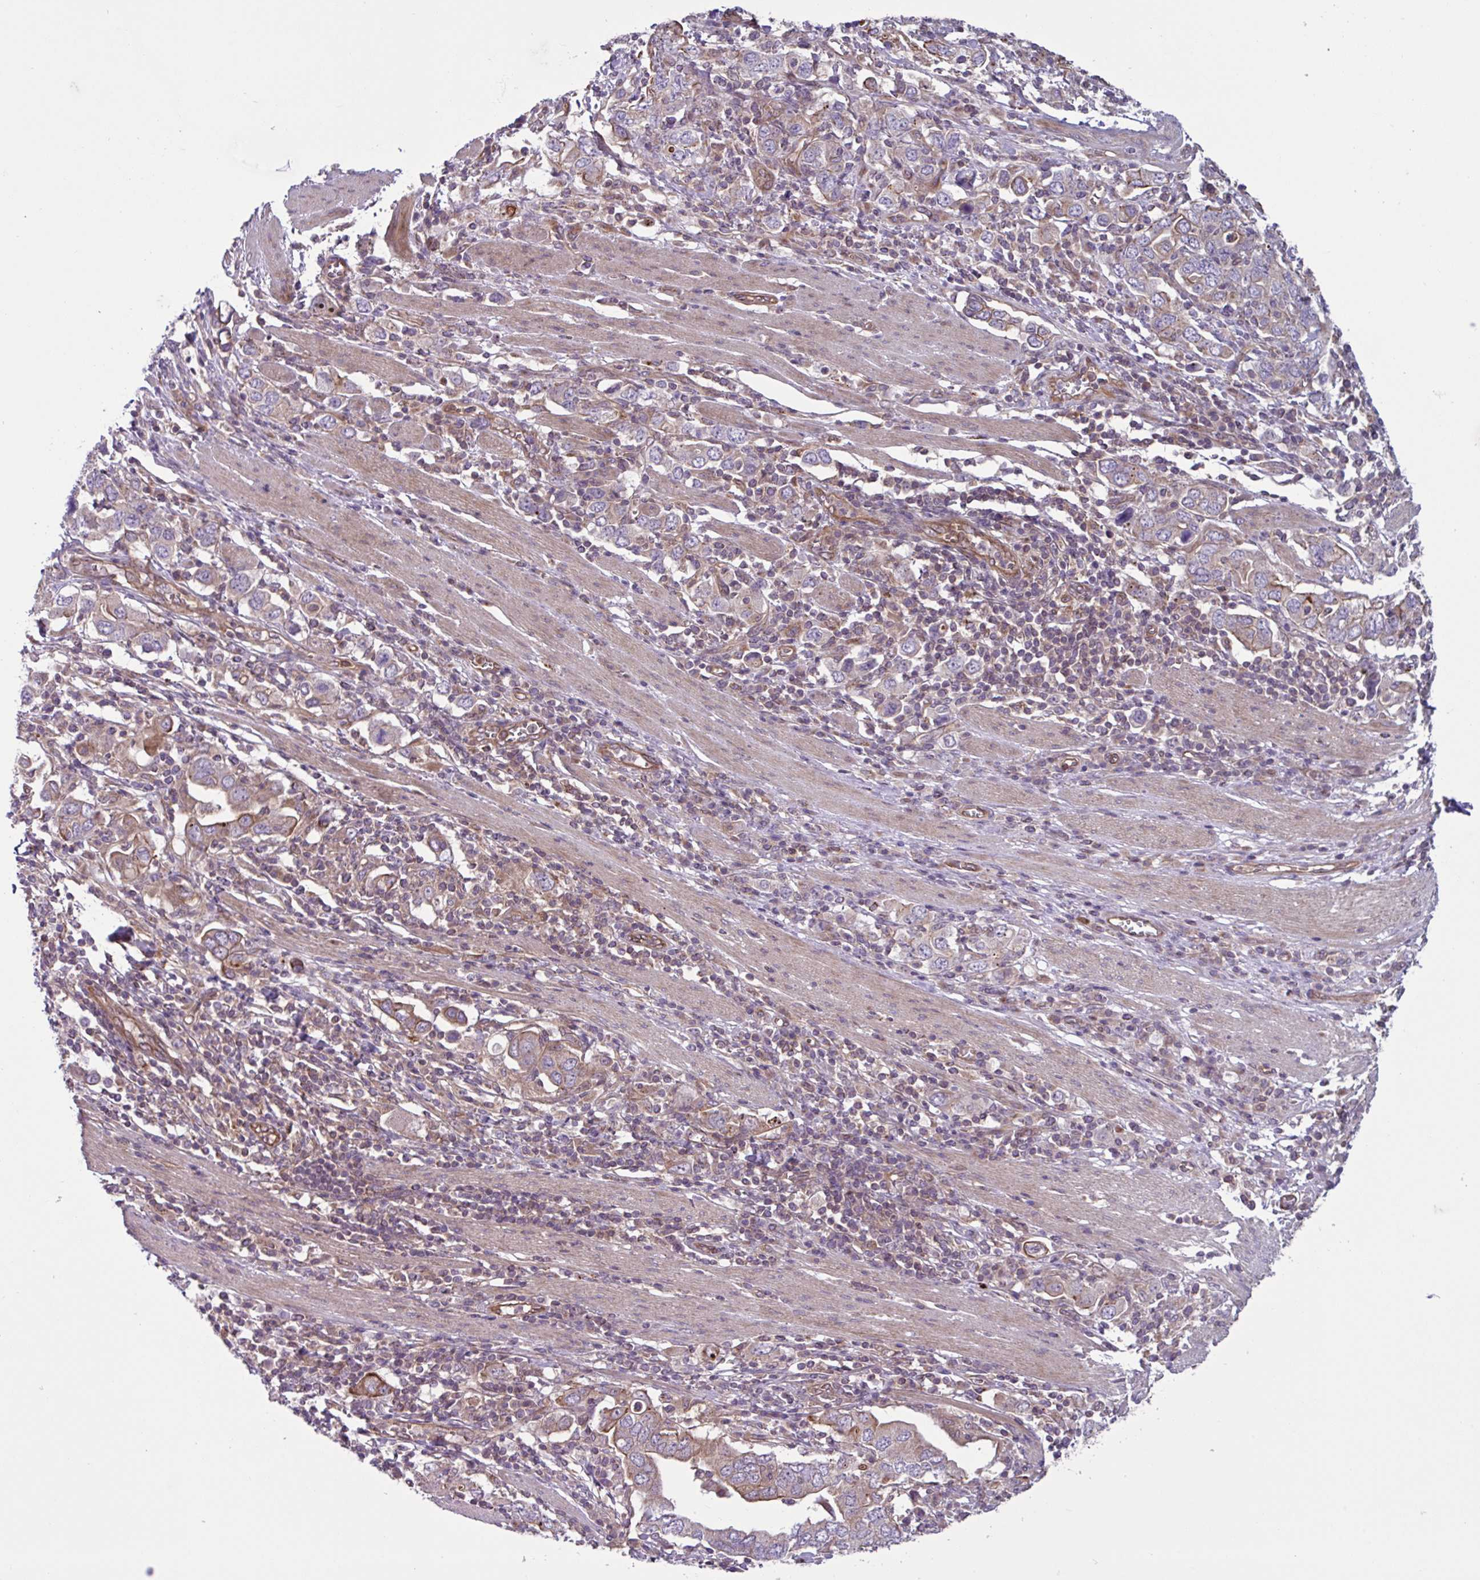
{"staining": {"intensity": "moderate", "quantity": "25%-75%", "location": "cytoplasmic/membranous"}, "tissue": "stomach cancer", "cell_type": "Tumor cells", "image_type": "cancer", "snomed": [{"axis": "morphology", "description": "Adenocarcinoma, NOS"}, {"axis": "topography", "description": "Stomach, upper"}, {"axis": "topography", "description": "Stomach"}], "caption": "Brown immunohistochemical staining in human adenocarcinoma (stomach) shows moderate cytoplasmic/membranous staining in about 25%-75% of tumor cells. Ihc stains the protein in brown and the nuclei are stained blue.", "gene": "GLTP", "patient": {"sex": "male", "age": 62}}